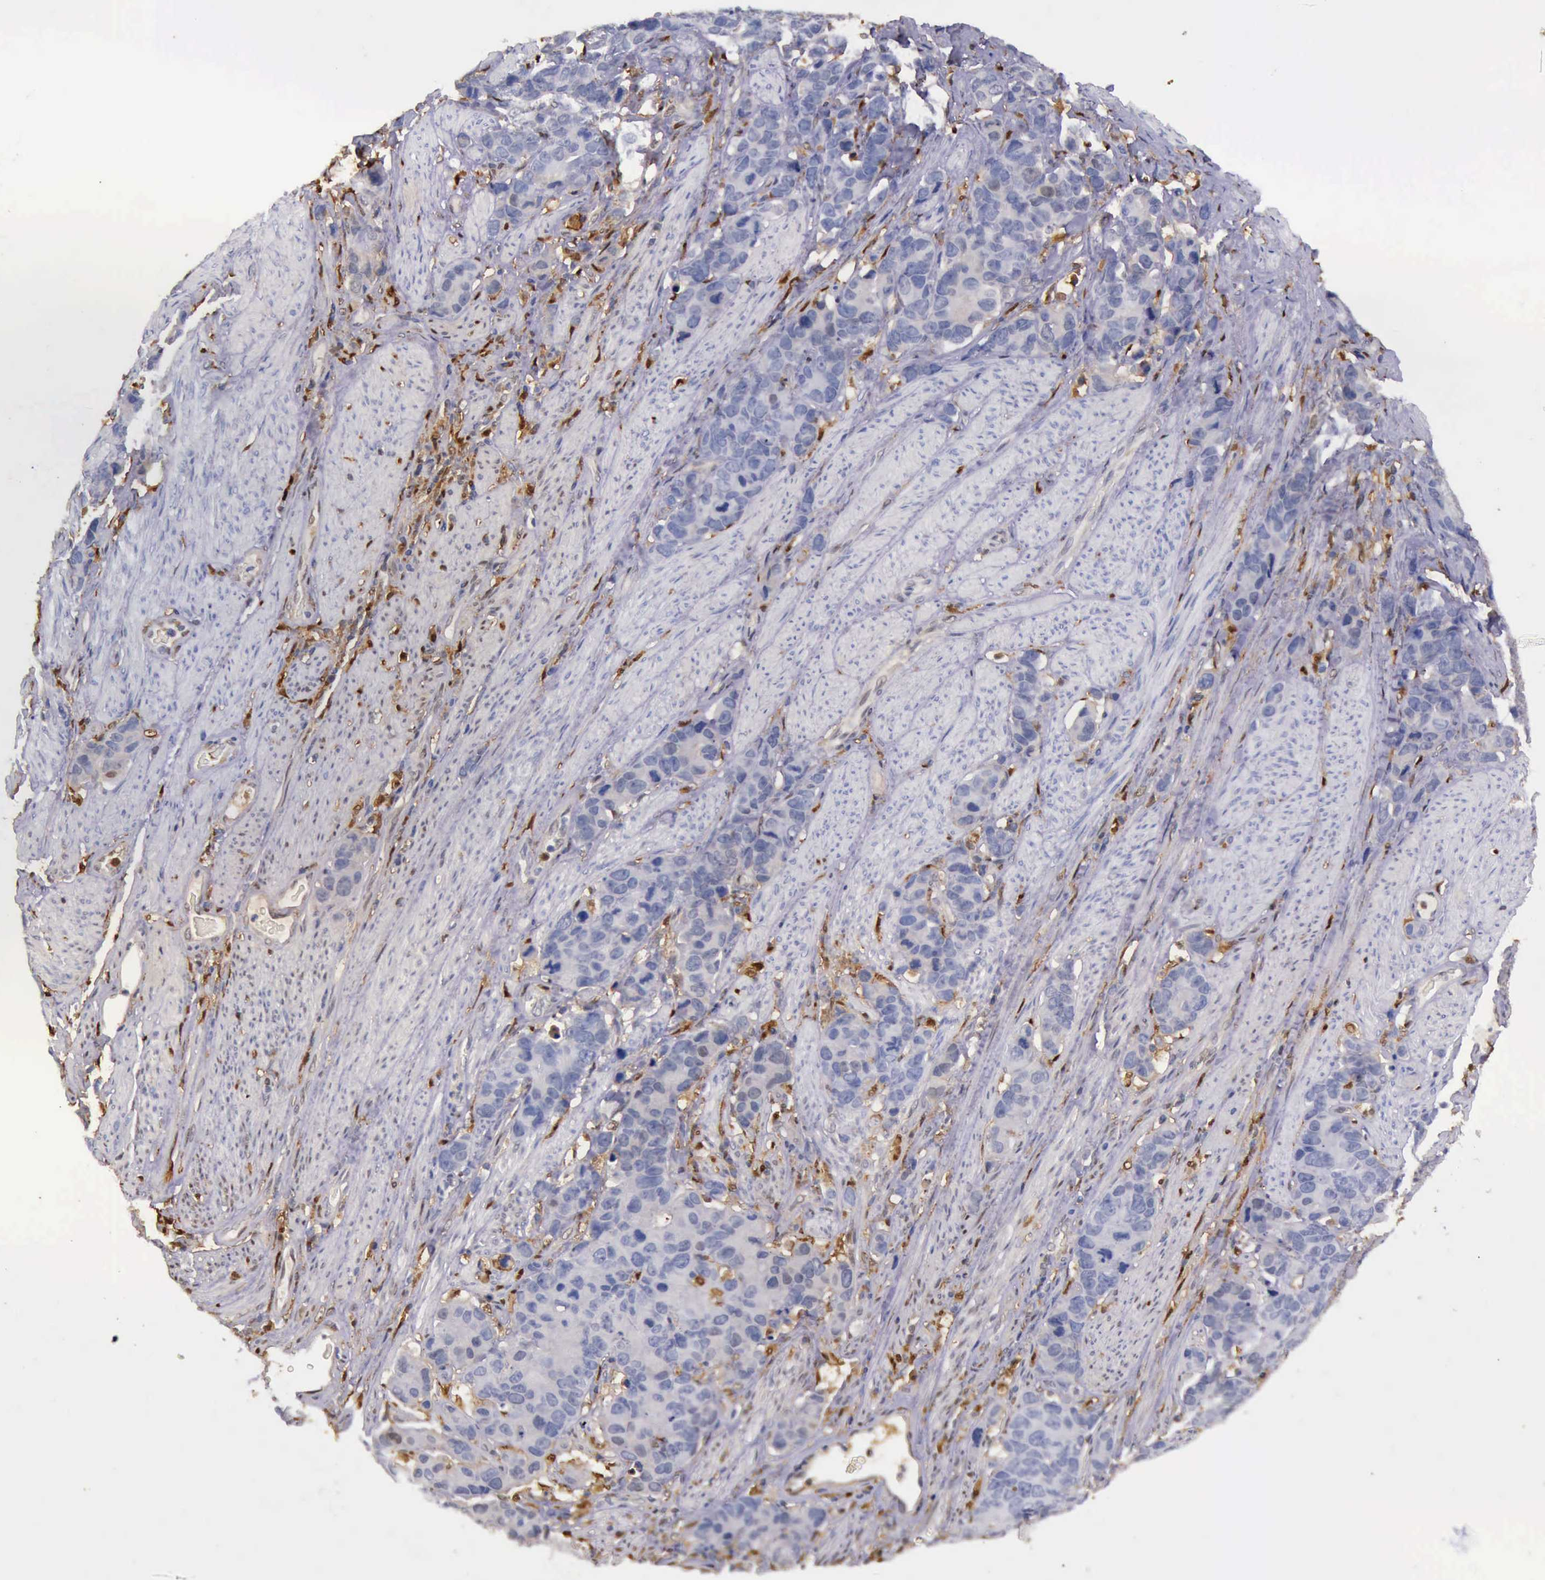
{"staining": {"intensity": "negative", "quantity": "none", "location": "none"}, "tissue": "stomach cancer", "cell_type": "Tumor cells", "image_type": "cancer", "snomed": [{"axis": "morphology", "description": "Adenocarcinoma, NOS"}, {"axis": "topography", "description": "Stomach, upper"}], "caption": "Photomicrograph shows no protein expression in tumor cells of stomach cancer tissue.", "gene": "TYMP", "patient": {"sex": "male", "age": 71}}